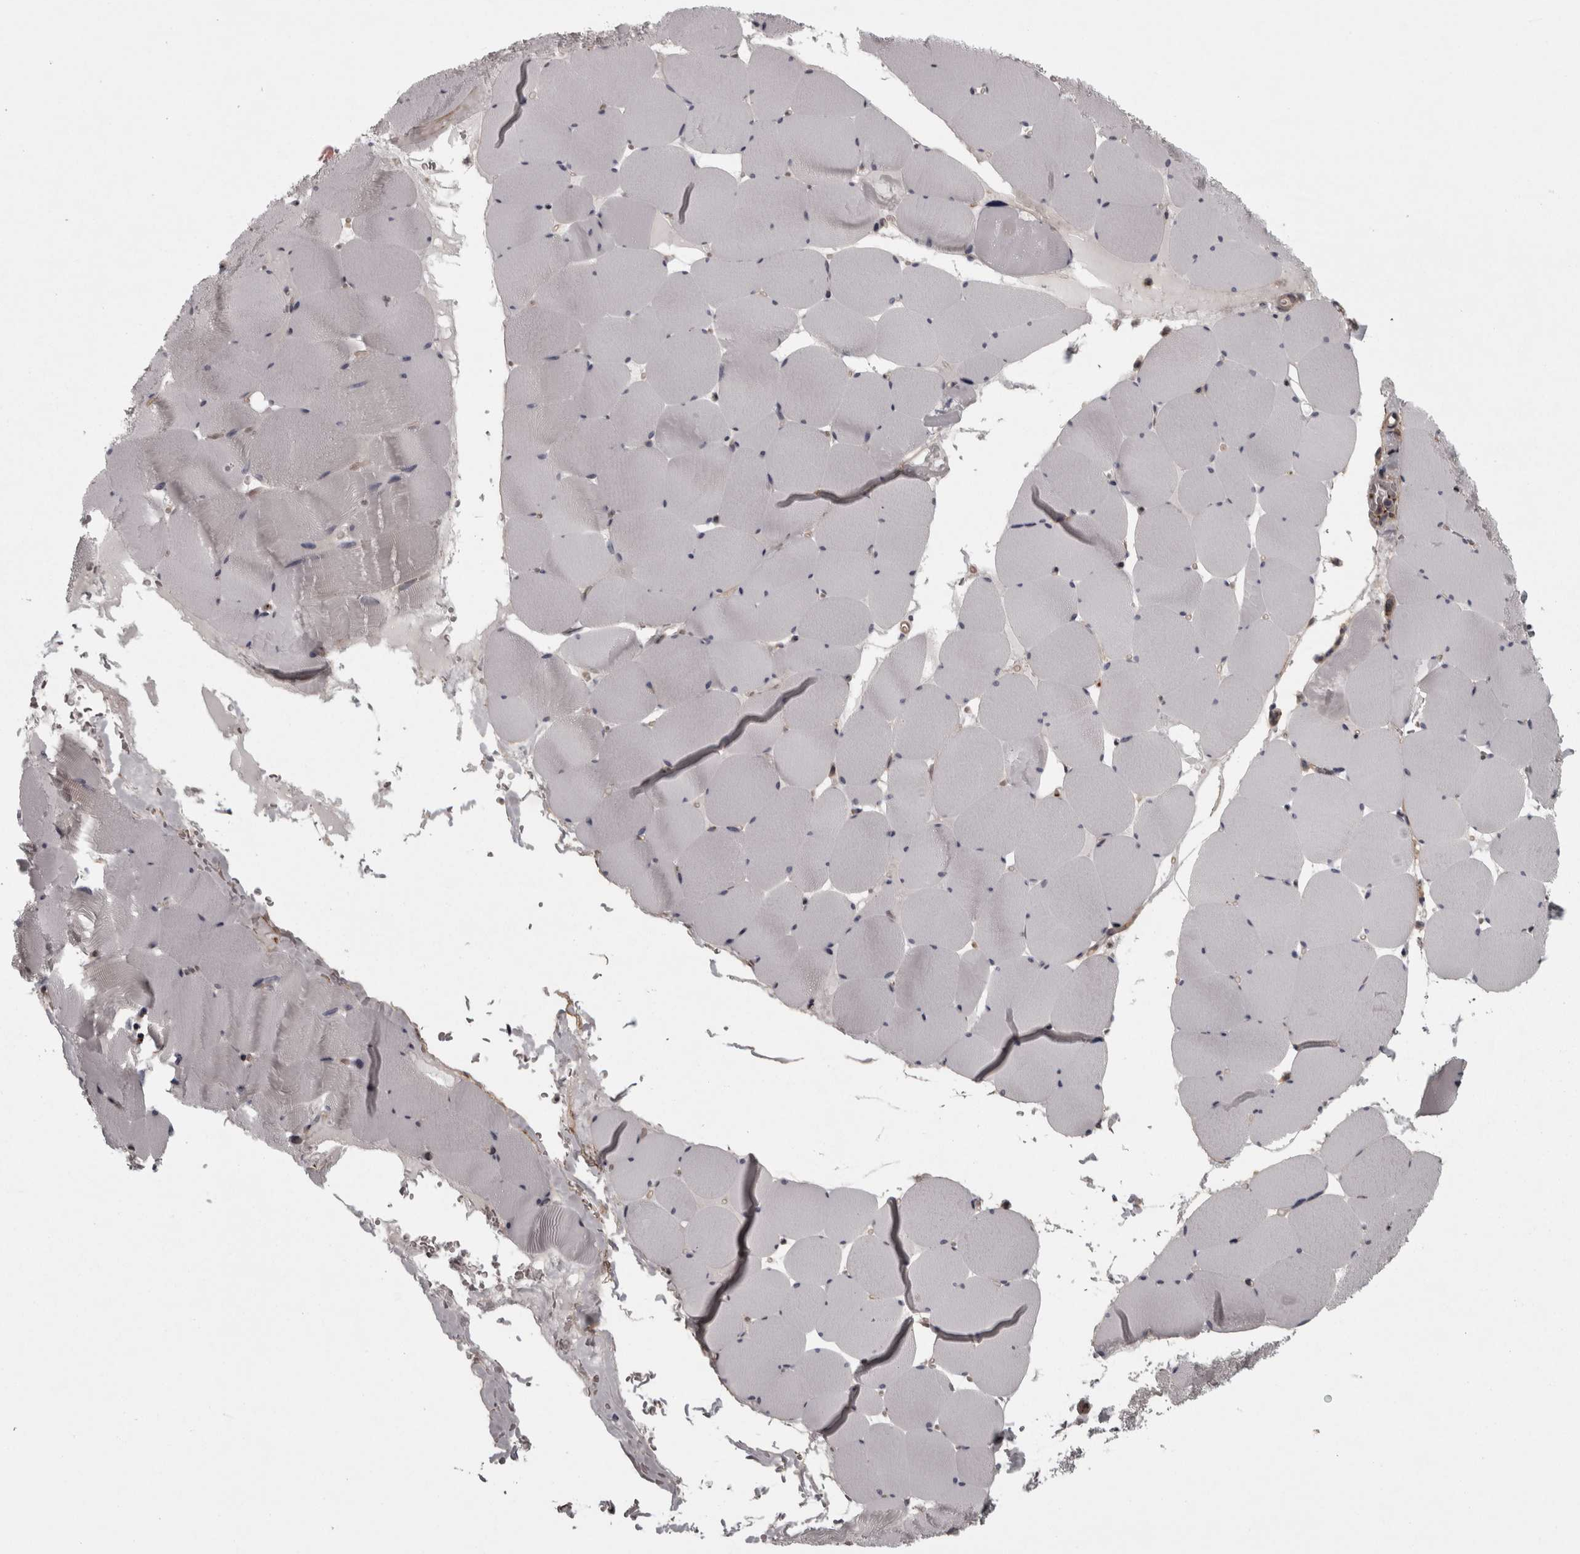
{"staining": {"intensity": "moderate", "quantity": "<25%", "location": "cytoplasmic/membranous"}, "tissue": "skeletal muscle", "cell_type": "Myocytes", "image_type": "normal", "snomed": [{"axis": "morphology", "description": "Normal tissue, NOS"}, {"axis": "topography", "description": "Skeletal muscle"}], "caption": "A micrograph showing moderate cytoplasmic/membranous positivity in about <25% of myocytes in unremarkable skeletal muscle, as visualized by brown immunohistochemical staining.", "gene": "RSU1", "patient": {"sex": "male", "age": 62}}